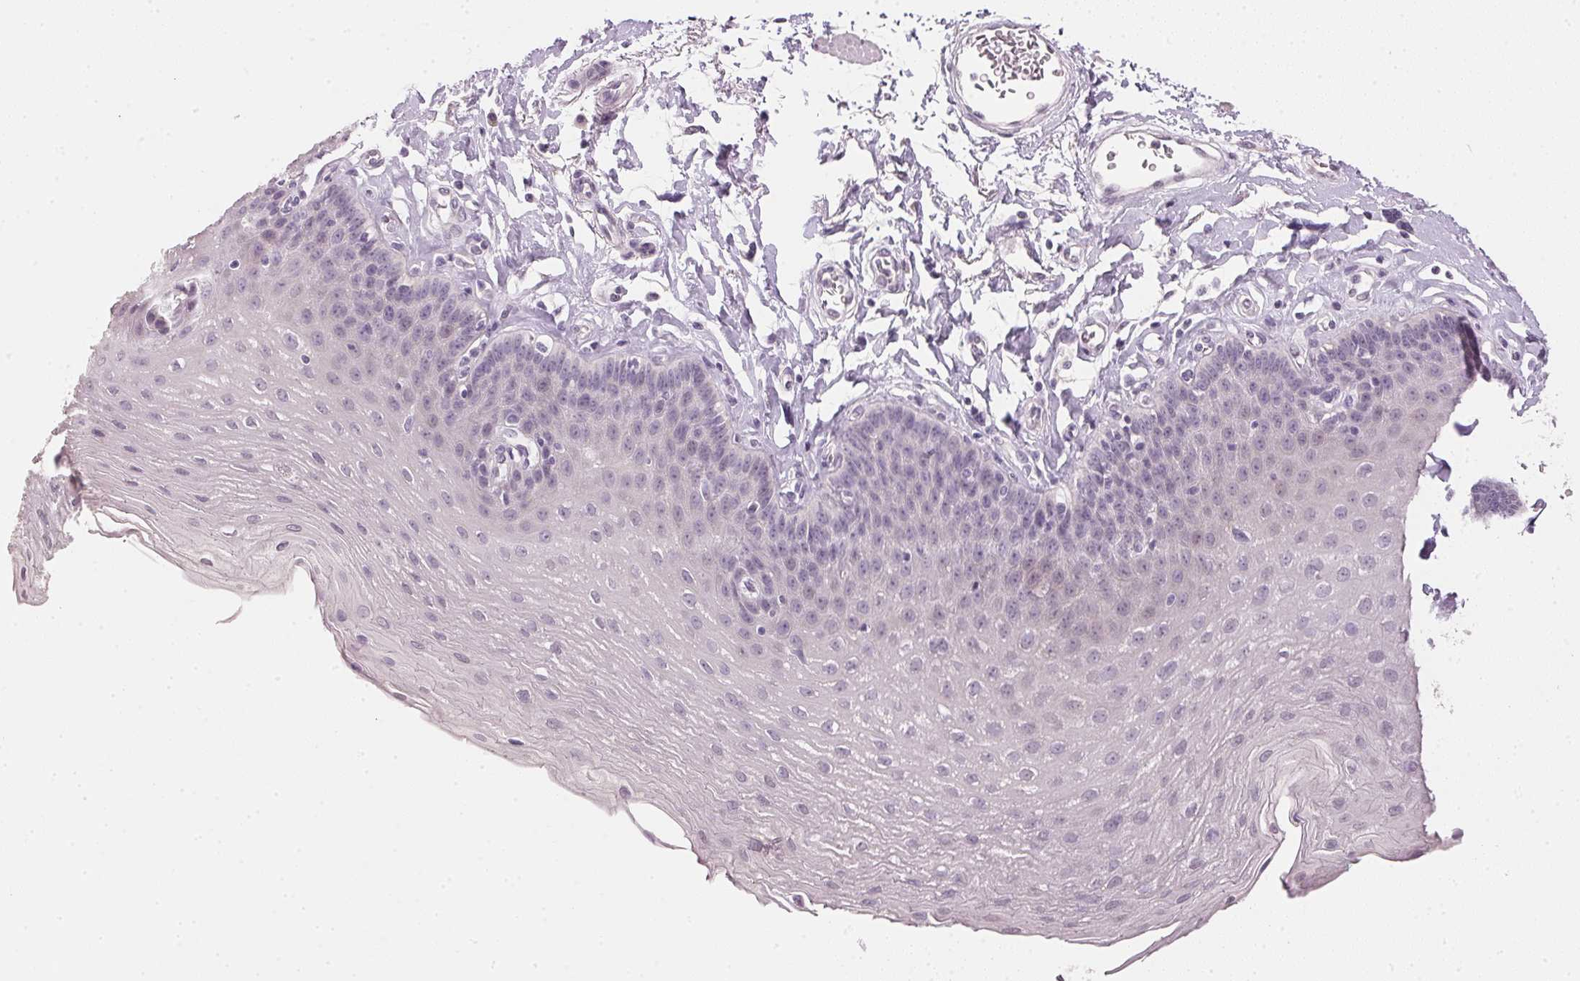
{"staining": {"intensity": "negative", "quantity": "none", "location": "none"}, "tissue": "esophagus", "cell_type": "Squamous epithelial cells", "image_type": "normal", "snomed": [{"axis": "morphology", "description": "Normal tissue, NOS"}, {"axis": "topography", "description": "Esophagus"}], "caption": "Immunohistochemical staining of normal human esophagus reveals no significant expression in squamous epithelial cells.", "gene": "IGFBP1", "patient": {"sex": "female", "age": 81}}